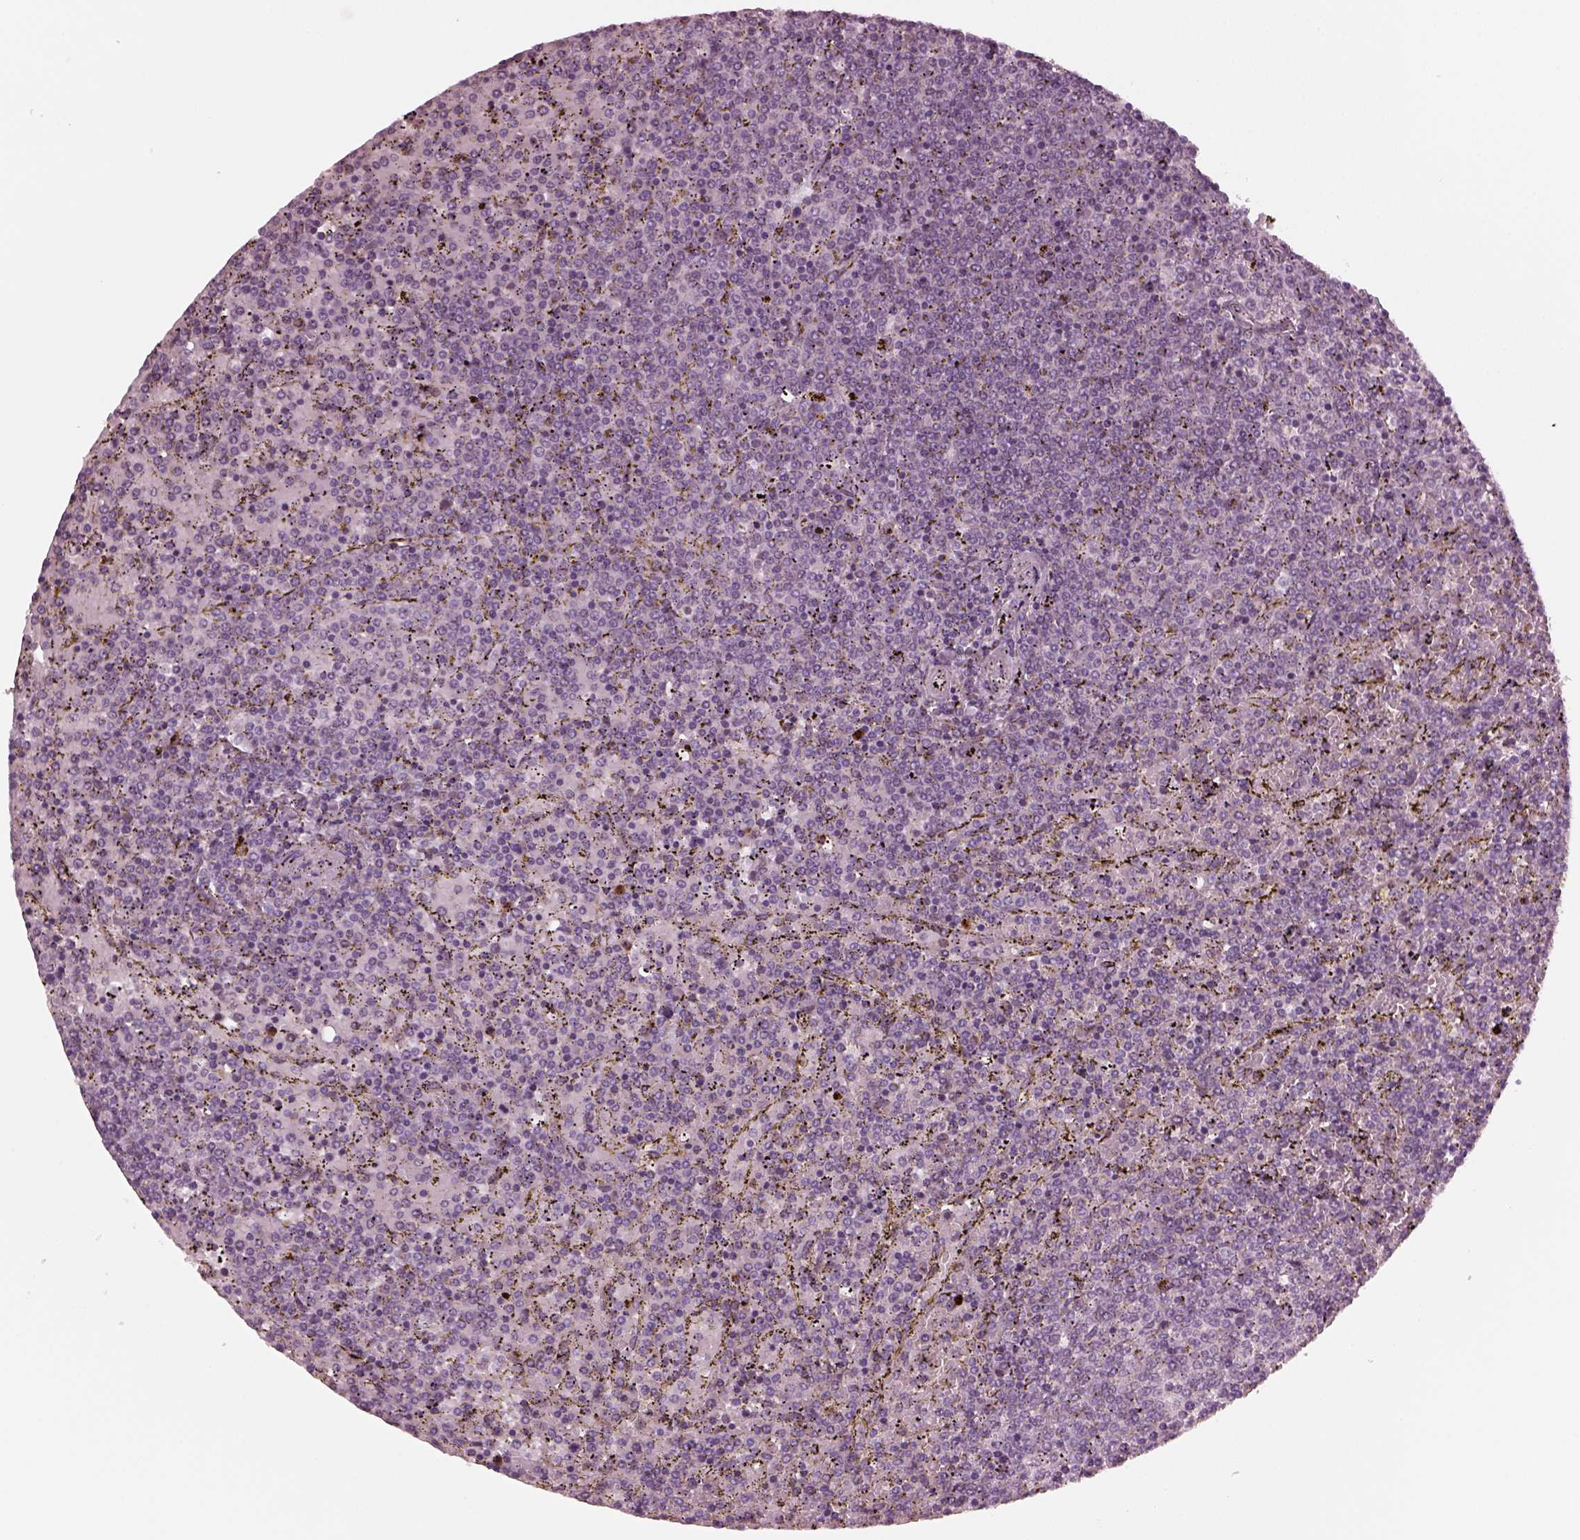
{"staining": {"intensity": "negative", "quantity": "none", "location": "none"}, "tissue": "lymphoma", "cell_type": "Tumor cells", "image_type": "cancer", "snomed": [{"axis": "morphology", "description": "Malignant lymphoma, non-Hodgkin's type, Low grade"}, {"axis": "topography", "description": "Spleen"}], "caption": "A high-resolution histopathology image shows IHC staining of low-grade malignant lymphoma, non-Hodgkin's type, which demonstrates no significant positivity in tumor cells.", "gene": "SLAMF8", "patient": {"sex": "female", "age": 77}}